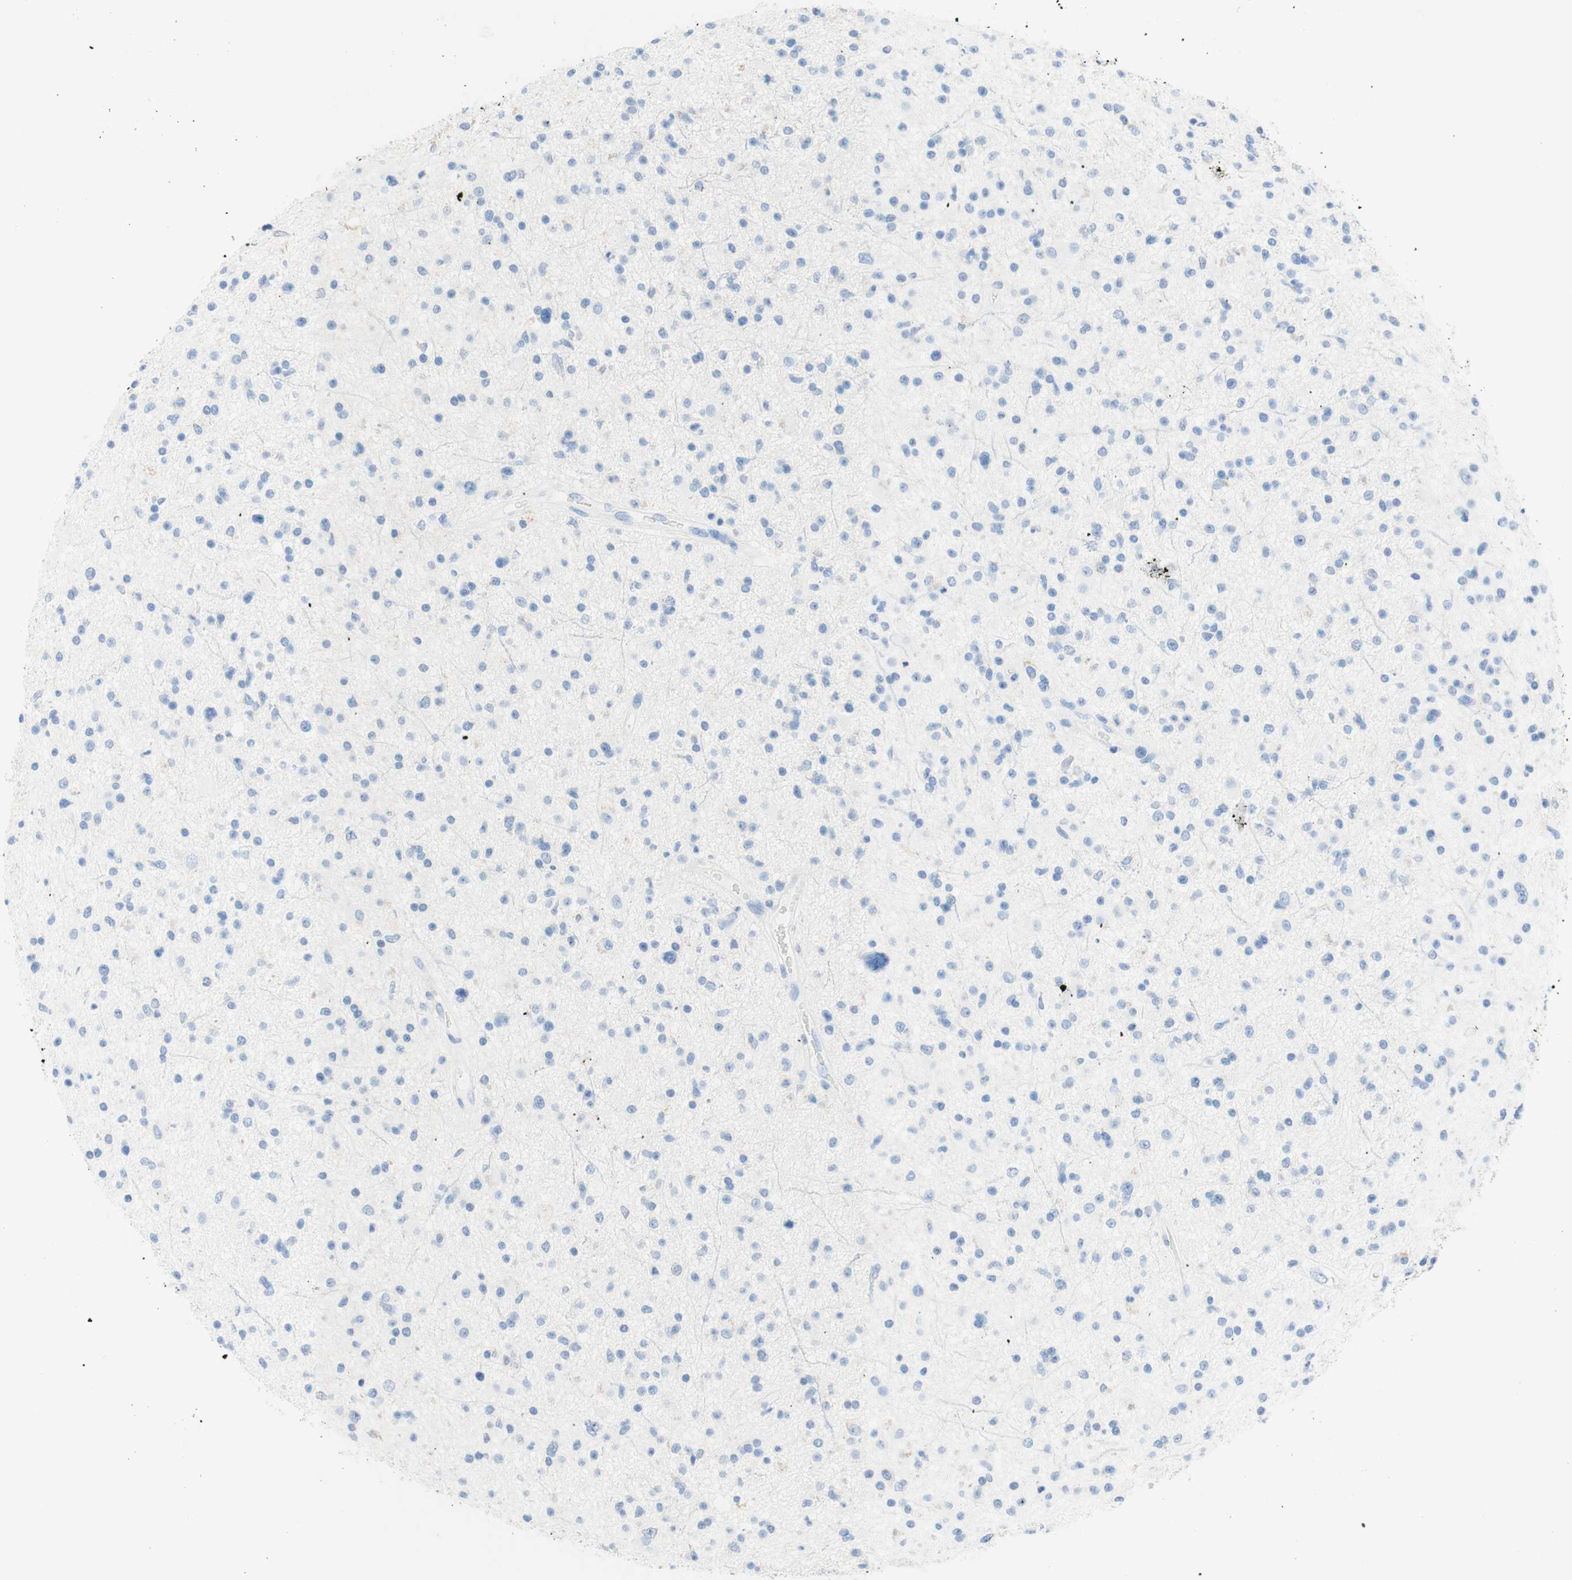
{"staining": {"intensity": "negative", "quantity": "none", "location": "none"}, "tissue": "glioma", "cell_type": "Tumor cells", "image_type": "cancer", "snomed": [{"axis": "morphology", "description": "Glioma, malignant, High grade"}, {"axis": "topography", "description": "Brain"}], "caption": "There is no significant staining in tumor cells of glioma.", "gene": "CEACAM1", "patient": {"sex": "male", "age": 33}}